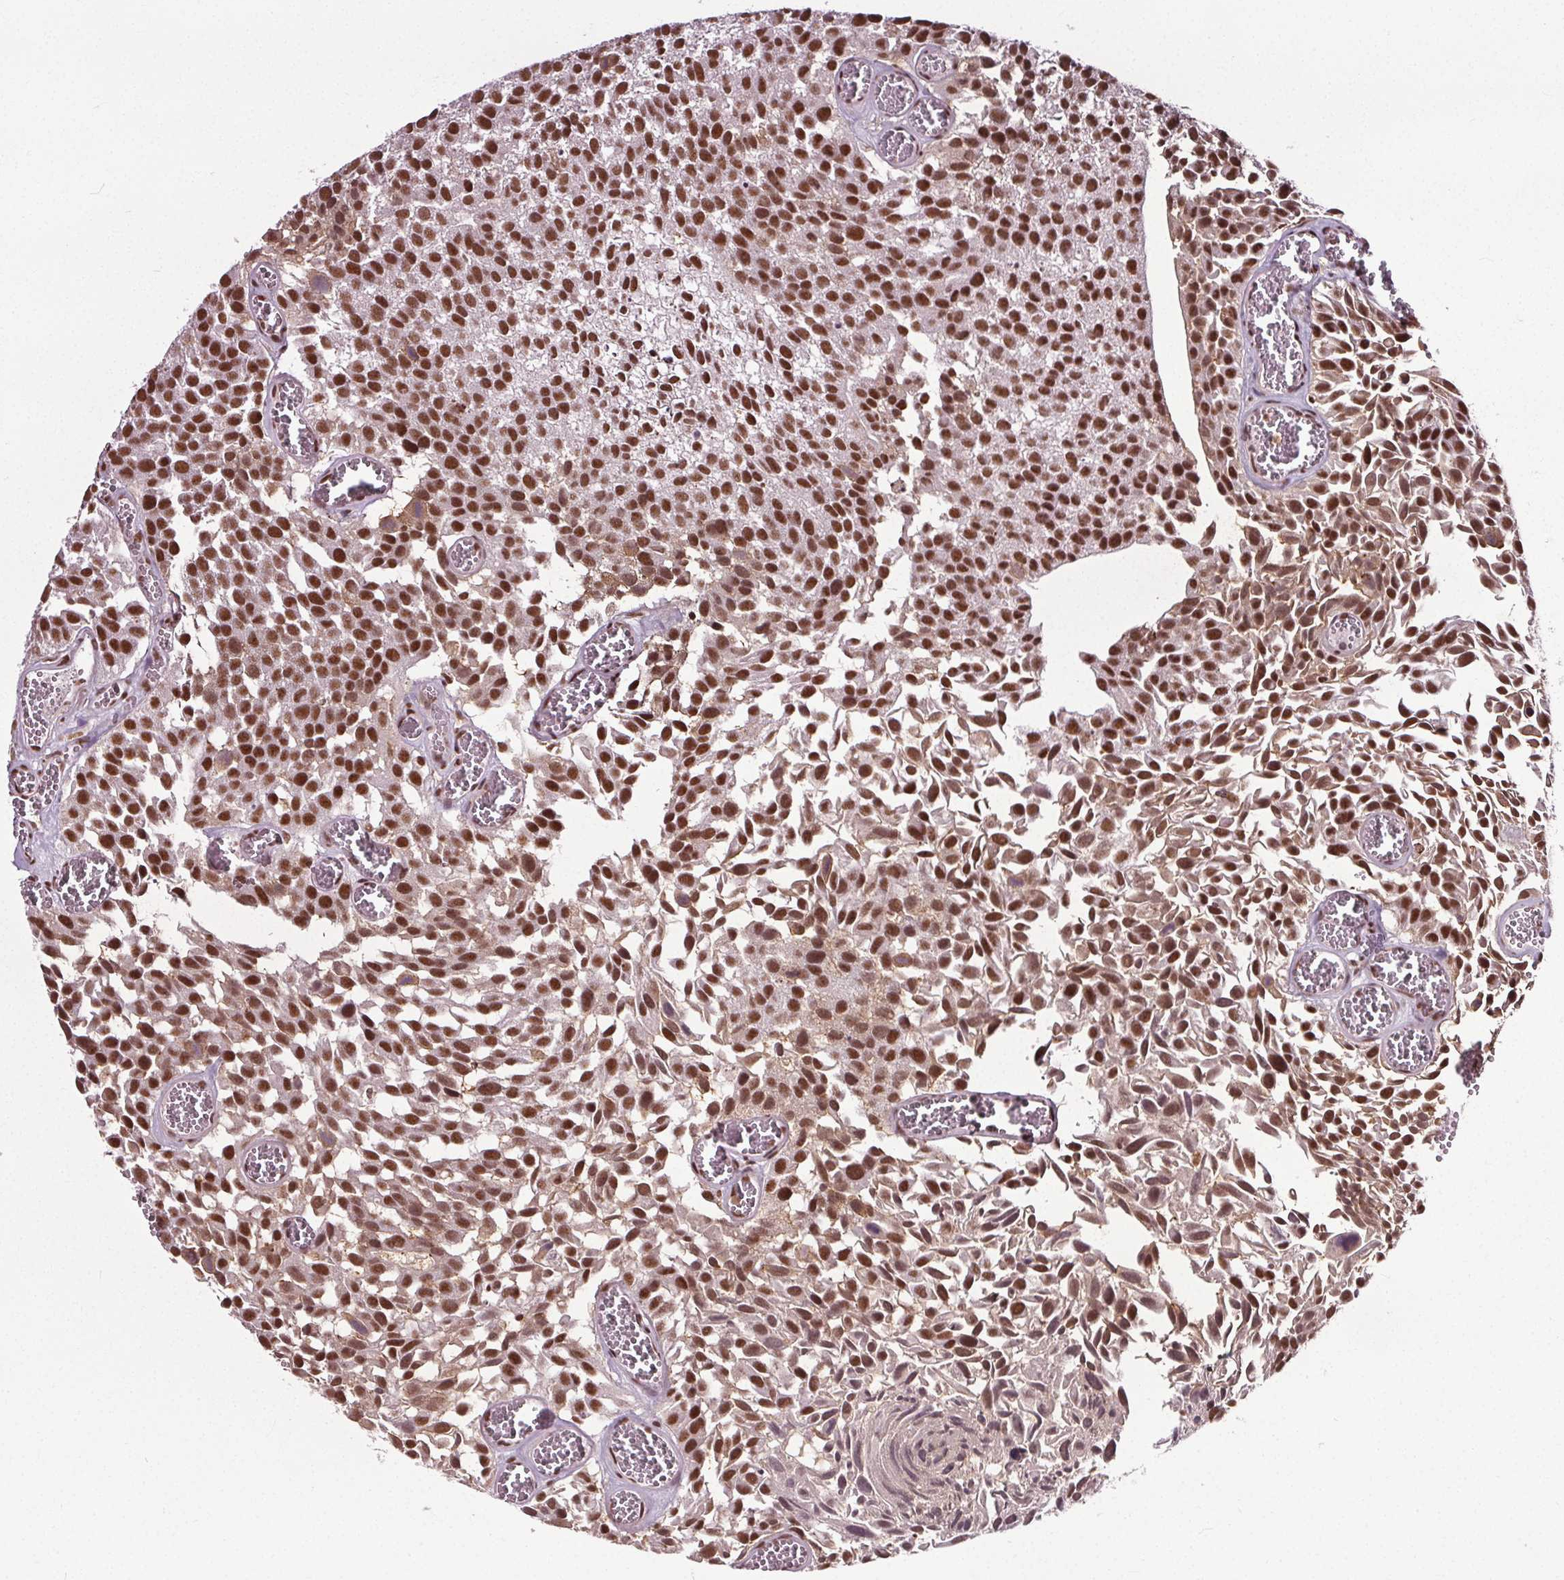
{"staining": {"intensity": "strong", "quantity": ">75%", "location": "nuclear"}, "tissue": "urothelial cancer", "cell_type": "Tumor cells", "image_type": "cancer", "snomed": [{"axis": "morphology", "description": "Urothelial carcinoma, Low grade"}, {"axis": "topography", "description": "Urinary bladder"}], "caption": "DAB immunohistochemical staining of human urothelial cancer displays strong nuclear protein positivity in about >75% of tumor cells. (DAB = brown stain, brightfield microscopy at high magnification).", "gene": "TTC39C", "patient": {"sex": "female", "age": 69}}